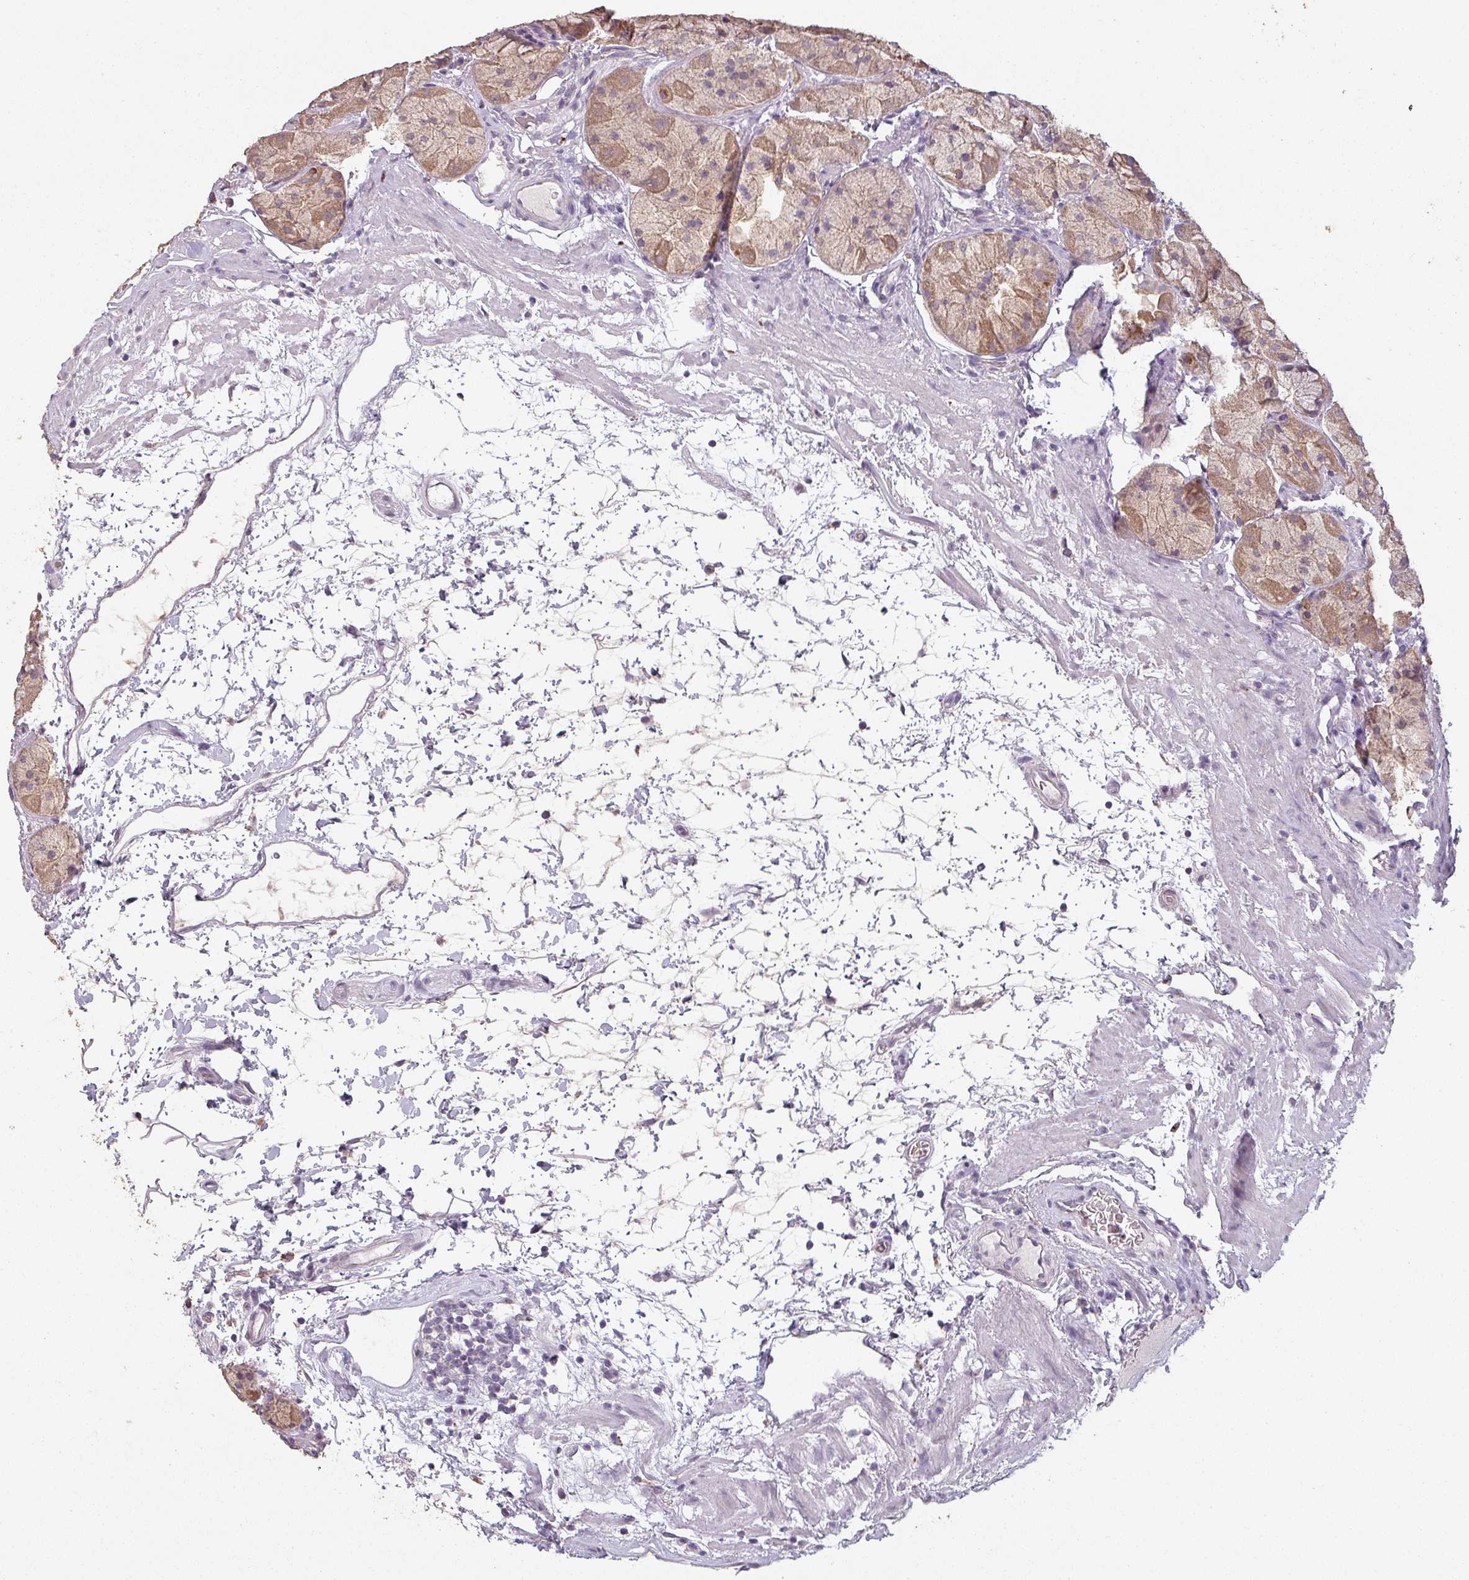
{"staining": {"intensity": "strong", "quantity": "25%-75%", "location": "cytoplasmic/membranous"}, "tissue": "stomach", "cell_type": "Glandular cells", "image_type": "normal", "snomed": [{"axis": "morphology", "description": "Normal tissue, NOS"}, {"axis": "topography", "description": "Stomach"}], "caption": "Protein analysis of normal stomach exhibits strong cytoplasmic/membranous staining in about 25%-75% of glandular cells.", "gene": "LYPLA1", "patient": {"sex": "male", "age": 57}}